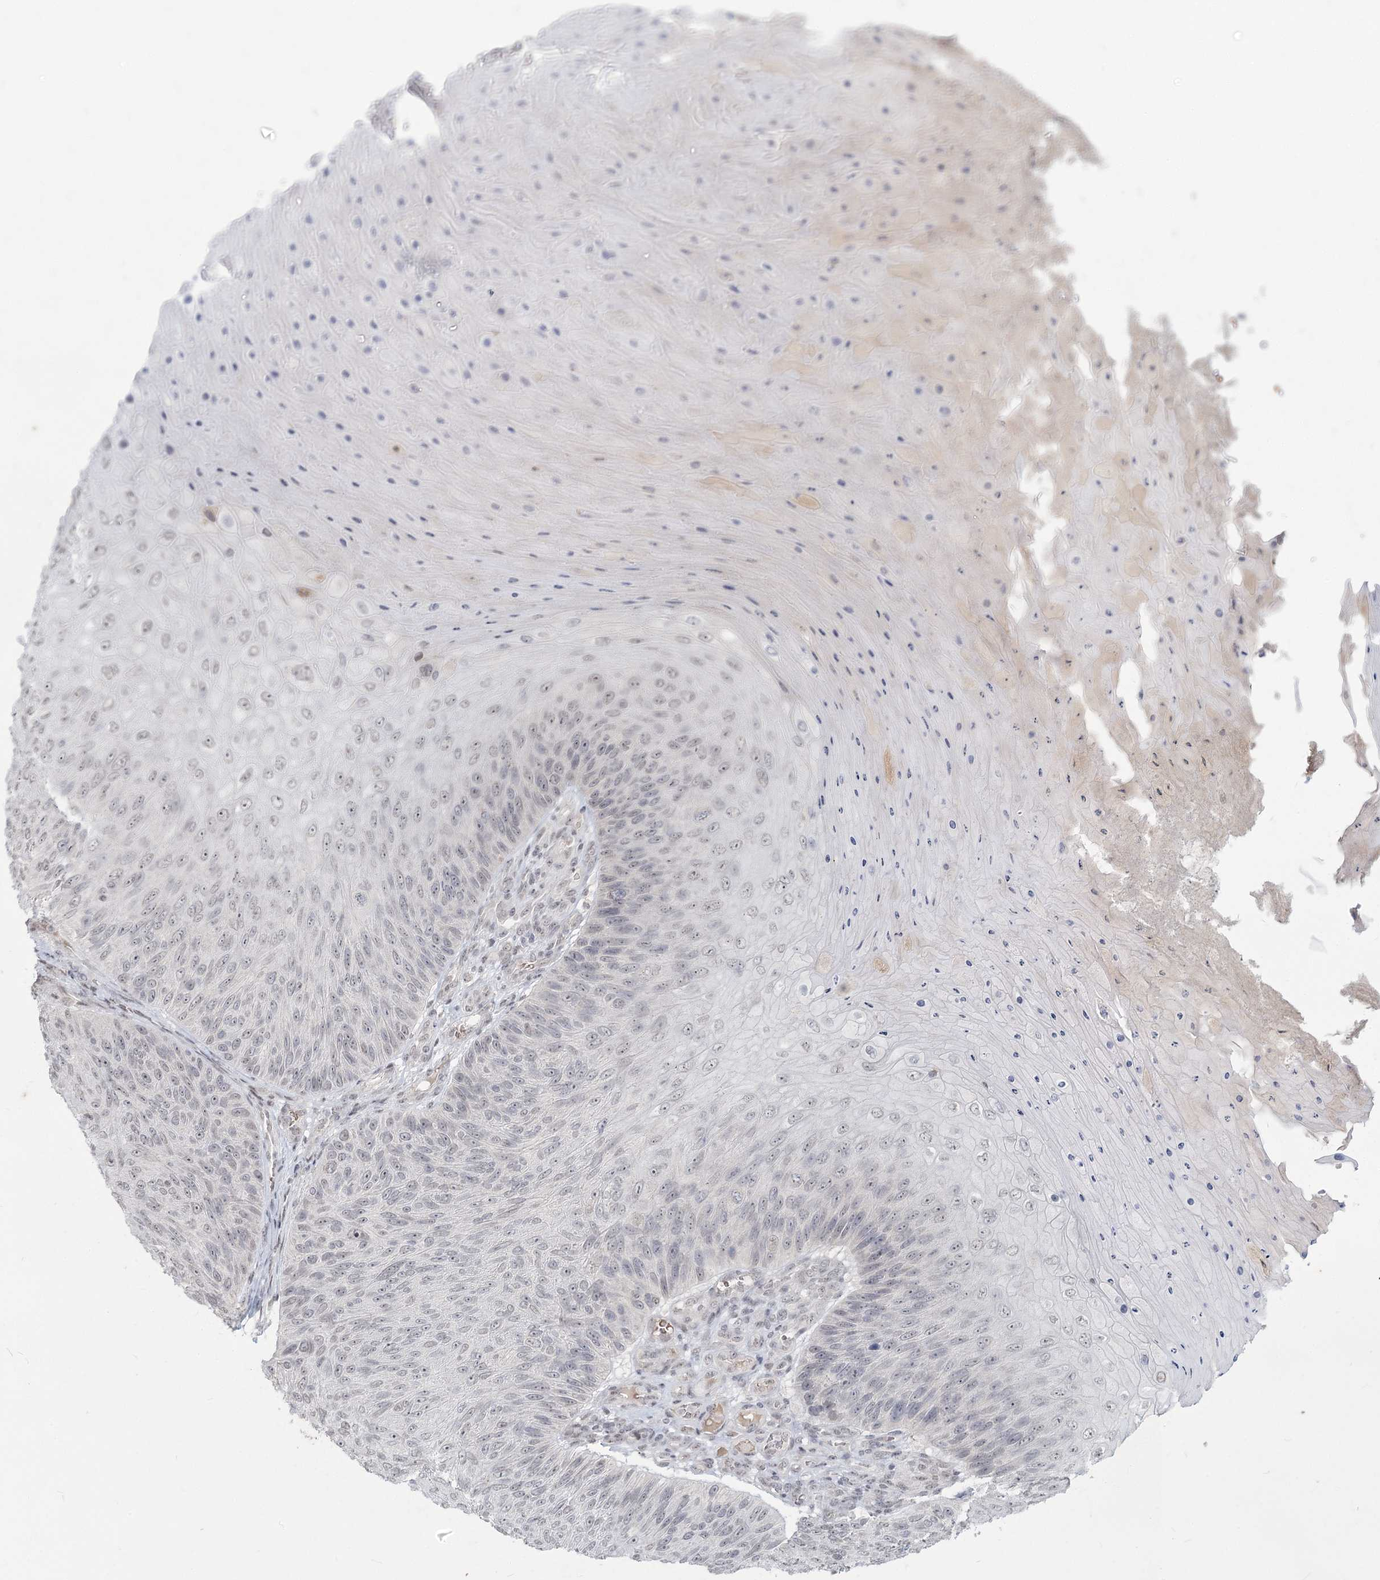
{"staining": {"intensity": "negative", "quantity": "none", "location": "none"}, "tissue": "skin cancer", "cell_type": "Tumor cells", "image_type": "cancer", "snomed": [{"axis": "morphology", "description": "Squamous cell carcinoma, NOS"}, {"axis": "topography", "description": "Skin"}], "caption": "IHC histopathology image of neoplastic tissue: skin cancer (squamous cell carcinoma) stained with DAB (3,3'-diaminobenzidine) demonstrates no significant protein positivity in tumor cells. (DAB IHC, high magnification).", "gene": "LY6G5C", "patient": {"sex": "female", "age": 88}}